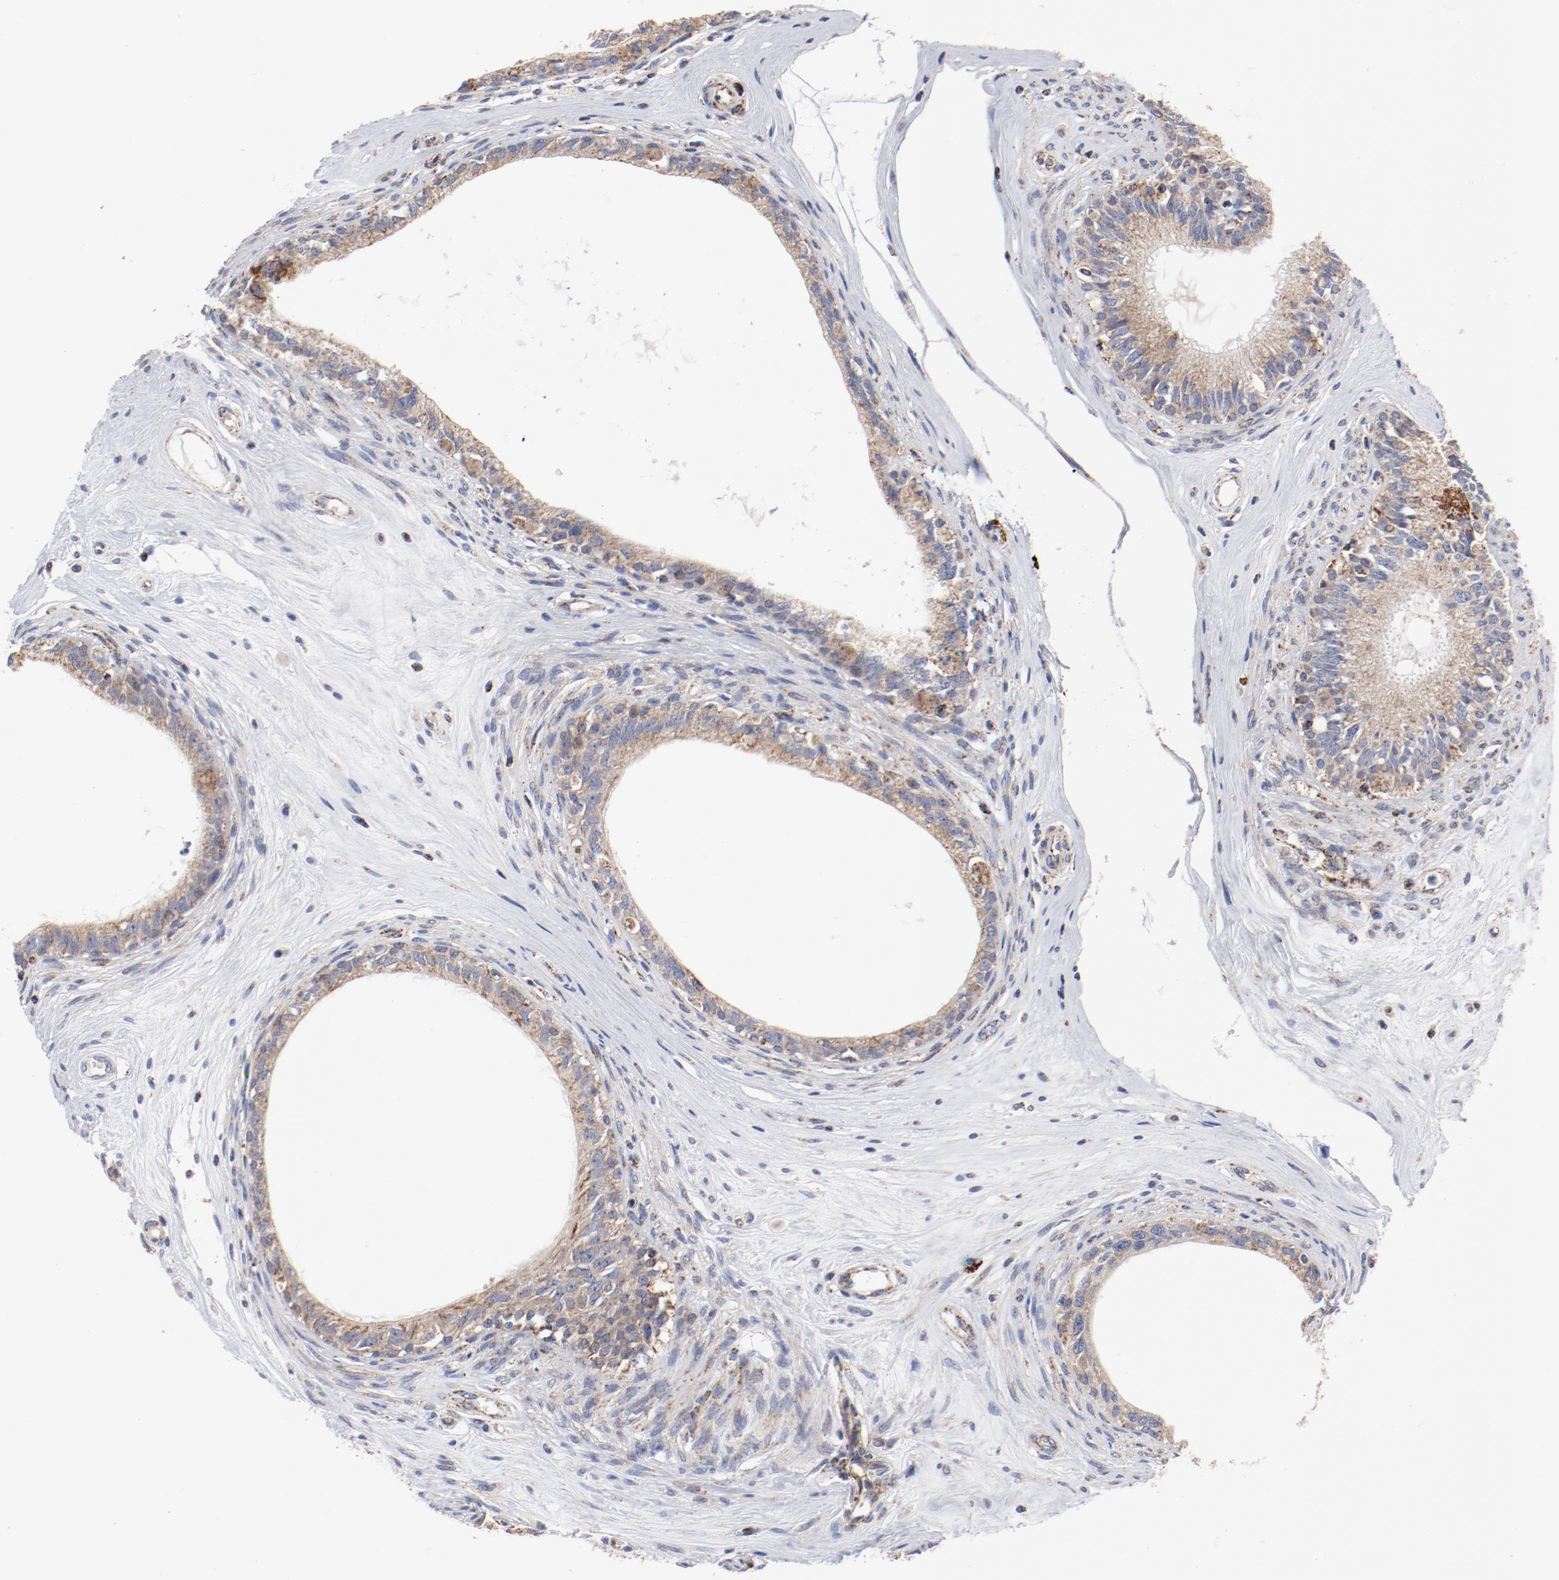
{"staining": {"intensity": "moderate", "quantity": ">75%", "location": "cytoplasmic/membranous"}, "tissue": "epididymis", "cell_type": "Glandular cells", "image_type": "normal", "snomed": [{"axis": "morphology", "description": "Normal tissue, NOS"}, {"axis": "morphology", "description": "Inflammation, NOS"}, {"axis": "topography", "description": "Epididymis"}], "caption": "Immunohistochemistry (DAB (3,3'-diaminobenzidine)) staining of benign human epididymis shows moderate cytoplasmic/membranous protein expression in about >75% of glandular cells.", "gene": "NDUFV2", "patient": {"sex": "male", "age": 84}}